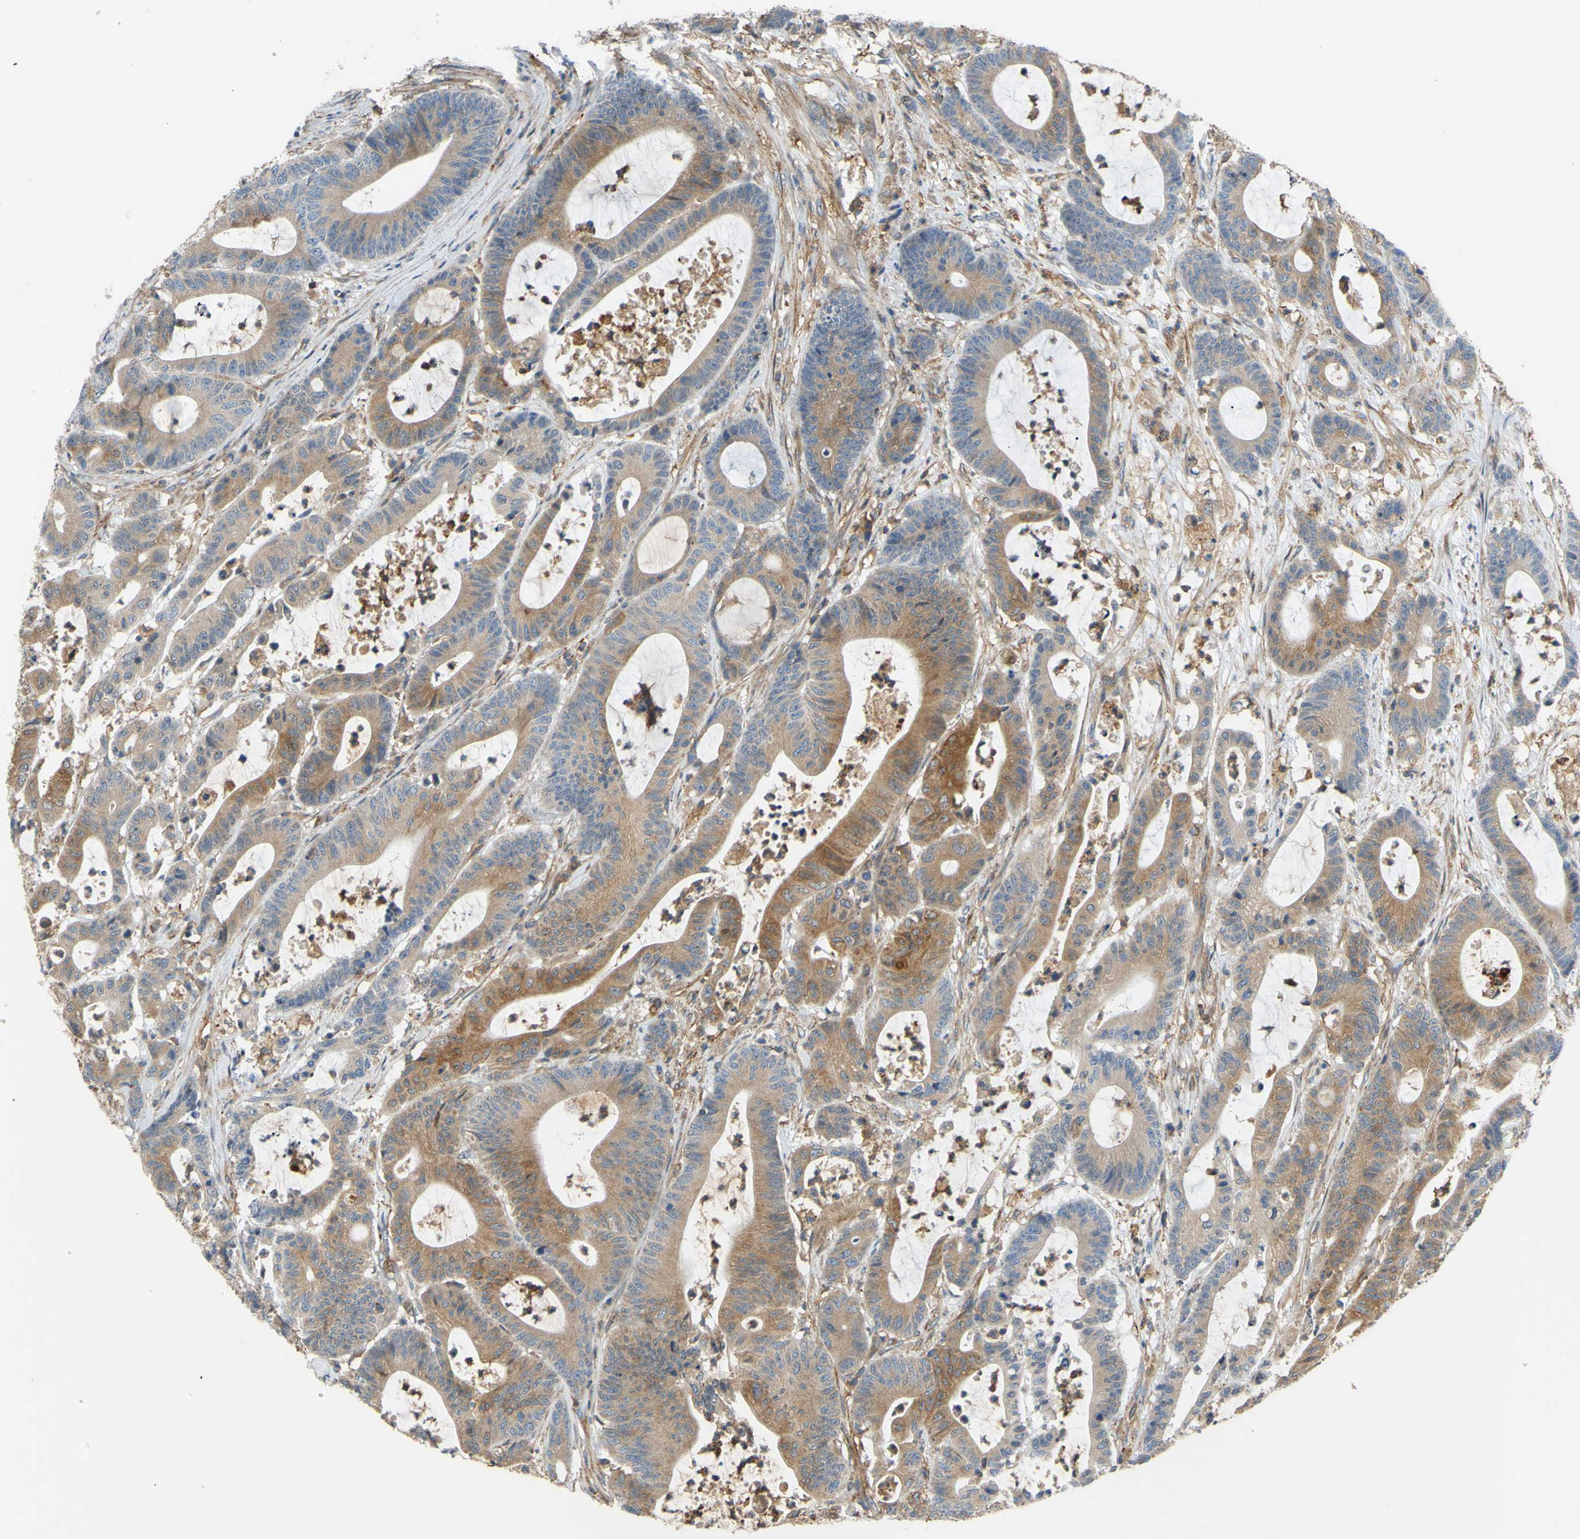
{"staining": {"intensity": "moderate", "quantity": "25%-75%", "location": "cytoplasmic/membranous"}, "tissue": "colorectal cancer", "cell_type": "Tumor cells", "image_type": "cancer", "snomed": [{"axis": "morphology", "description": "Adenocarcinoma, NOS"}, {"axis": "topography", "description": "Colon"}], "caption": "IHC image of colorectal cancer stained for a protein (brown), which displays medium levels of moderate cytoplasmic/membranous positivity in about 25%-75% of tumor cells.", "gene": "POR", "patient": {"sex": "female", "age": 84}}